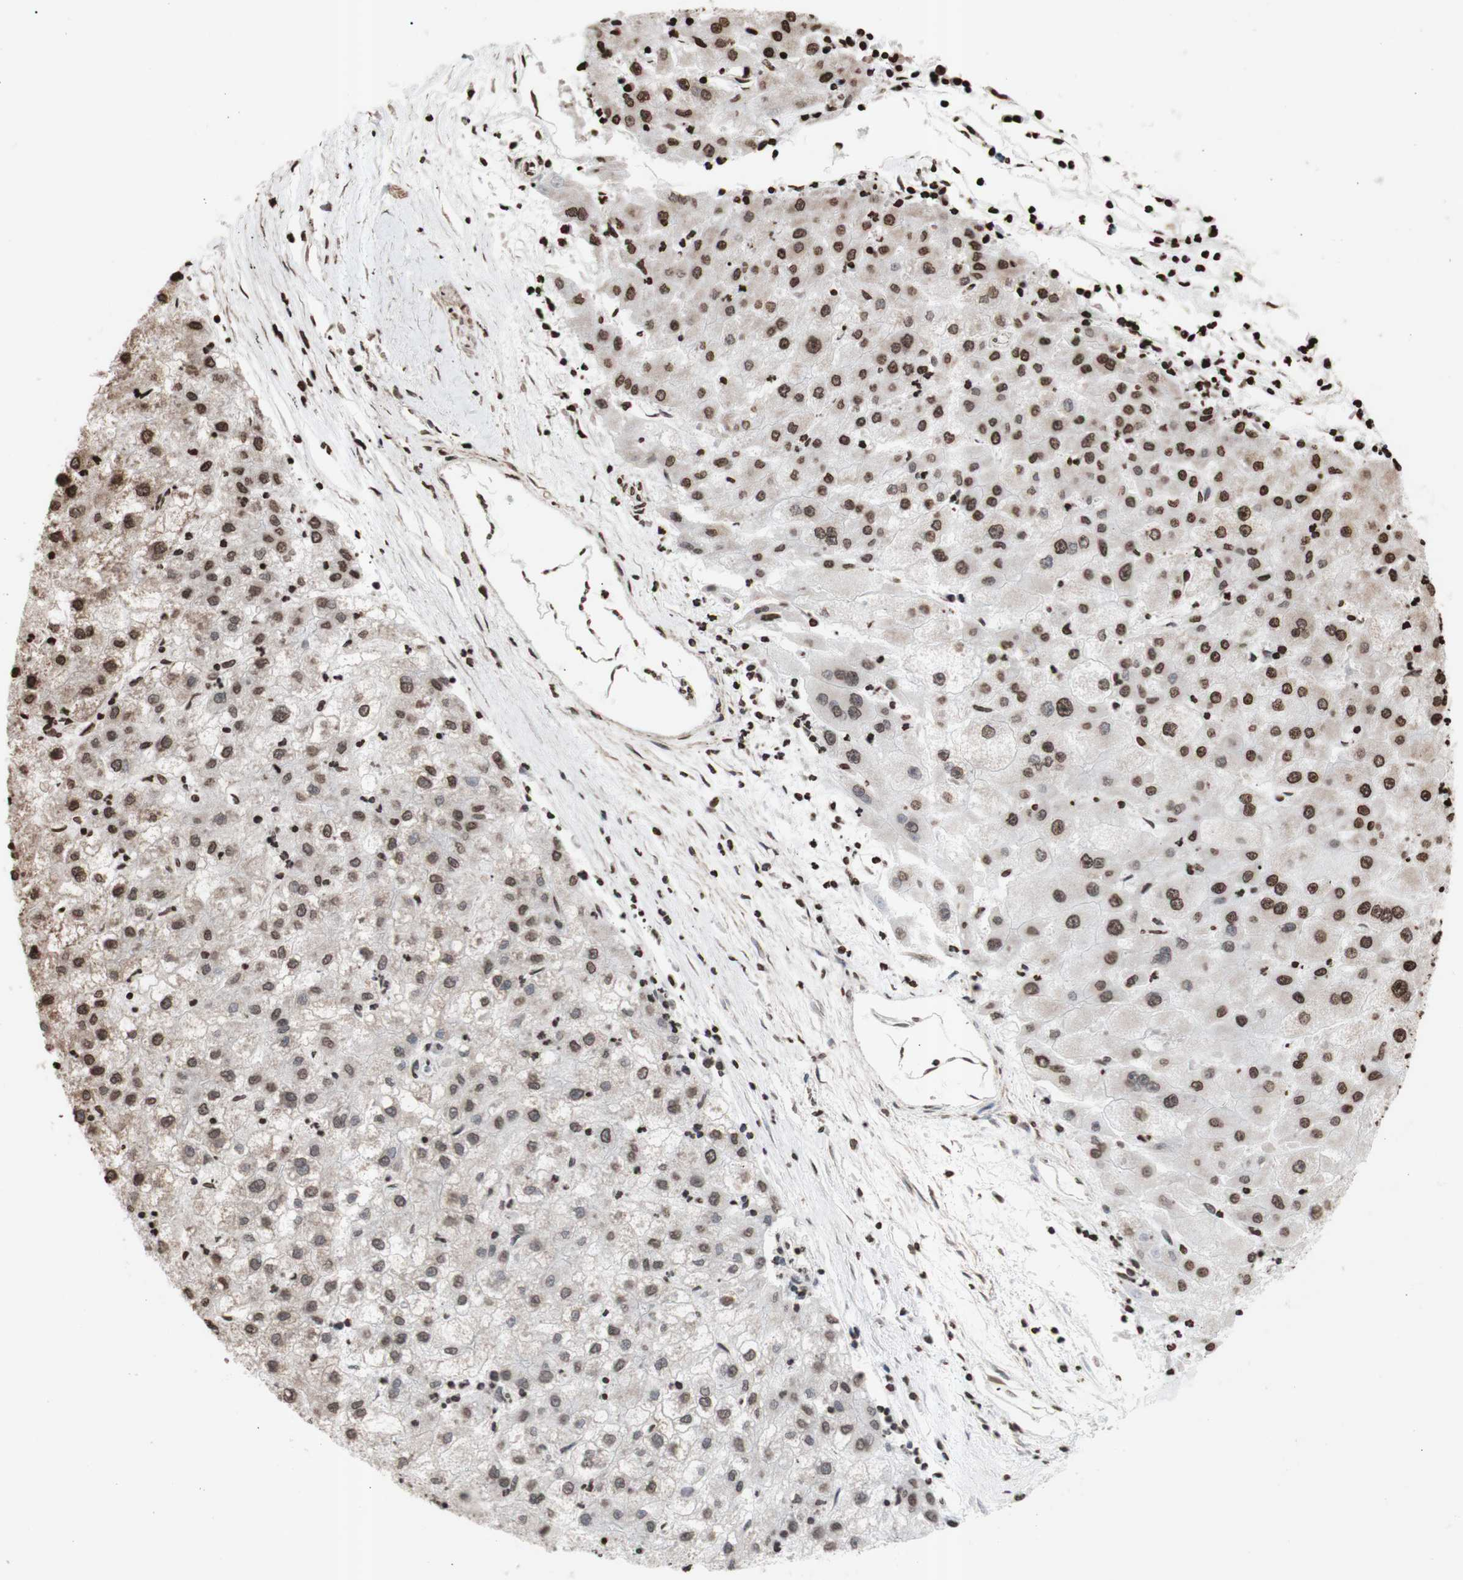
{"staining": {"intensity": "moderate", "quantity": "25%-75%", "location": "nuclear"}, "tissue": "liver cancer", "cell_type": "Tumor cells", "image_type": "cancer", "snomed": [{"axis": "morphology", "description": "Carcinoma, Hepatocellular, NOS"}, {"axis": "topography", "description": "Liver"}], "caption": "IHC staining of liver hepatocellular carcinoma, which demonstrates medium levels of moderate nuclear expression in about 25%-75% of tumor cells indicating moderate nuclear protein expression. The staining was performed using DAB (brown) for protein detection and nuclei were counterstained in hematoxylin (blue).", "gene": "SNAI2", "patient": {"sex": "male", "age": 72}}